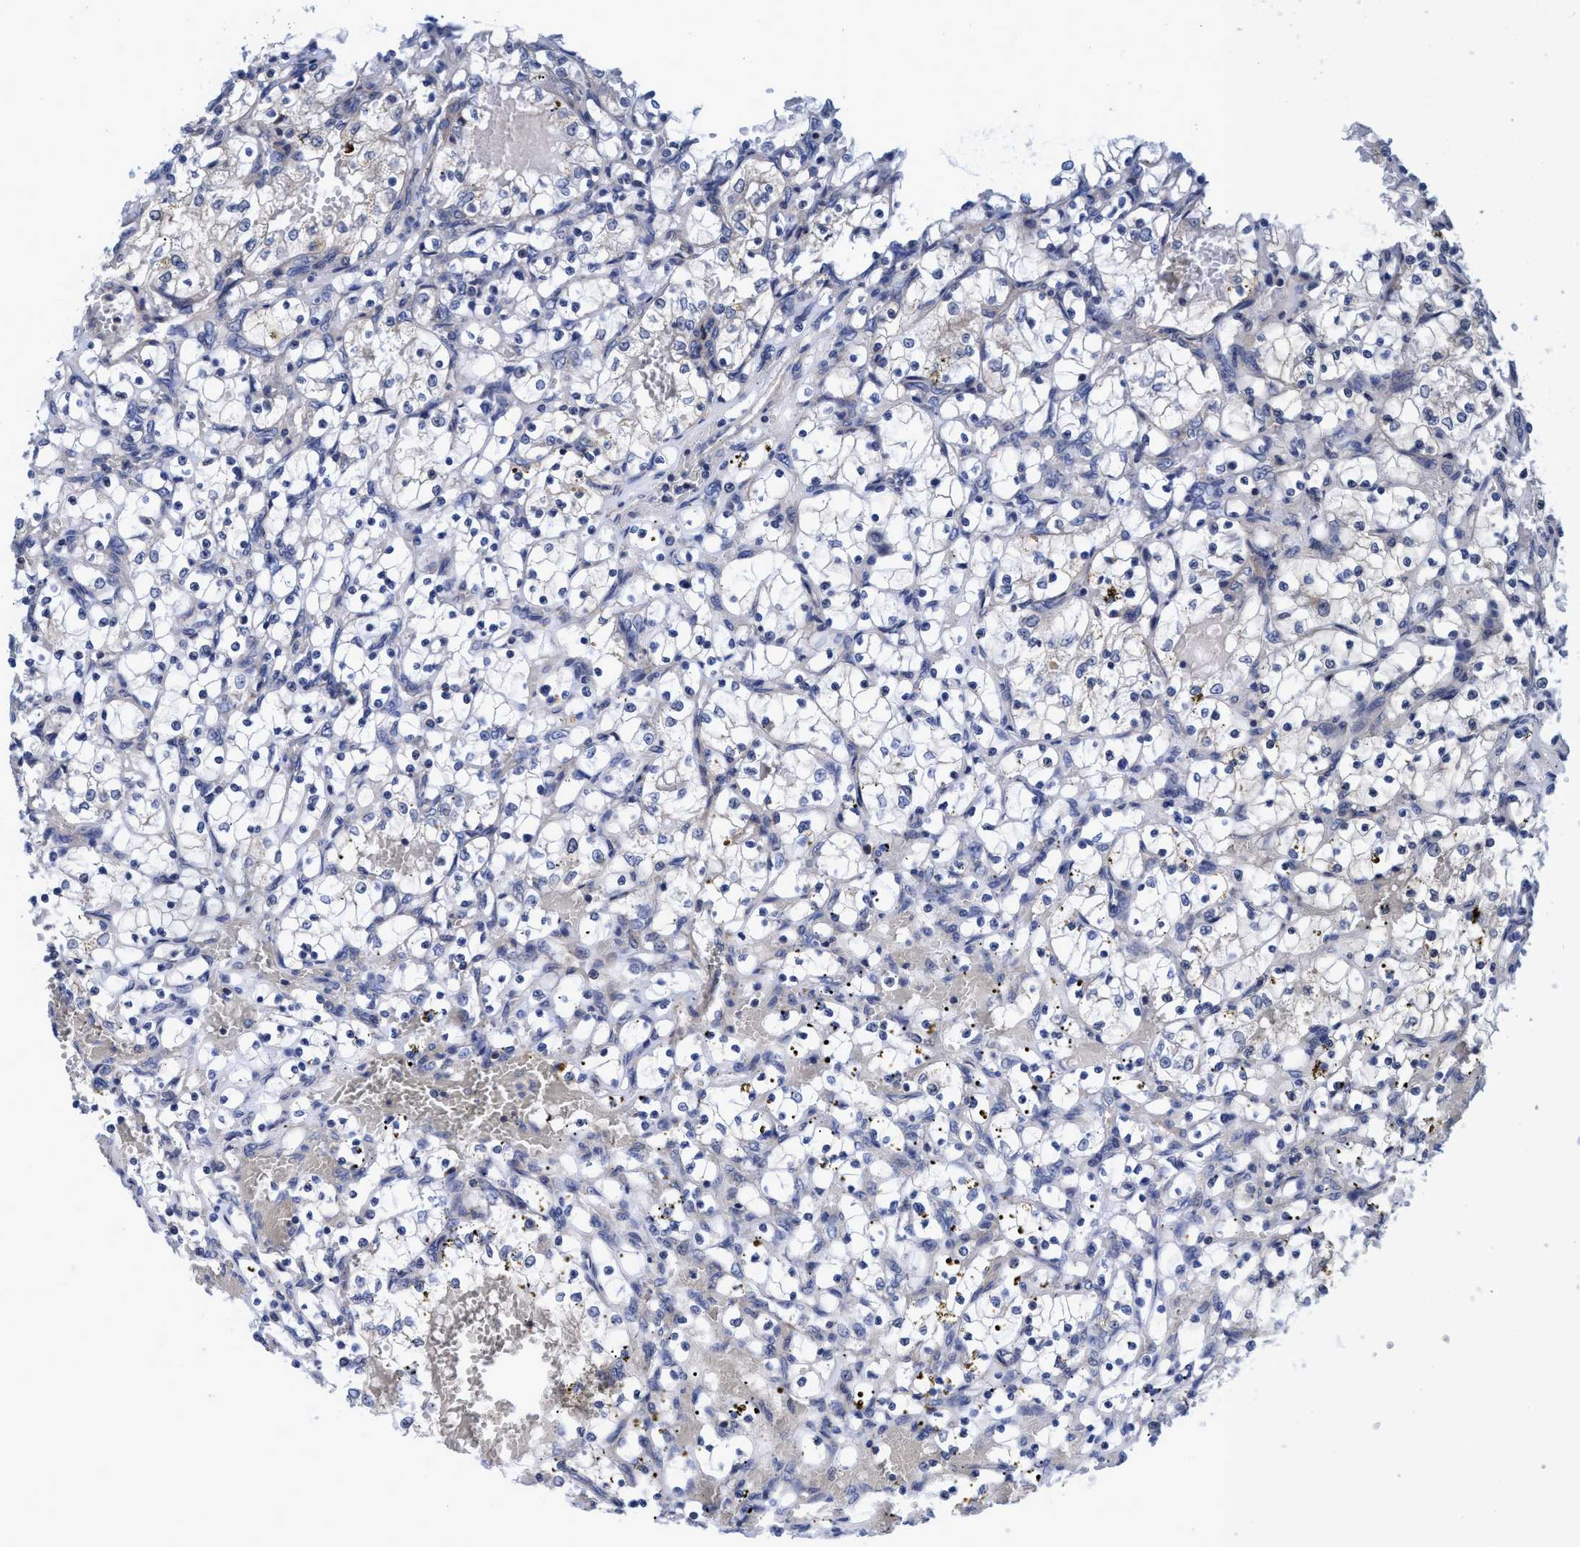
{"staining": {"intensity": "negative", "quantity": "none", "location": "none"}, "tissue": "renal cancer", "cell_type": "Tumor cells", "image_type": "cancer", "snomed": [{"axis": "morphology", "description": "Adenocarcinoma, NOS"}, {"axis": "topography", "description": "Kidney"}], "caption": "Tumor cells are negative for protein expression in human renal cancer (adenocarcinoma).", "gene": "CALCOCO2", "patient": {"sex": "female", "age": 69}}